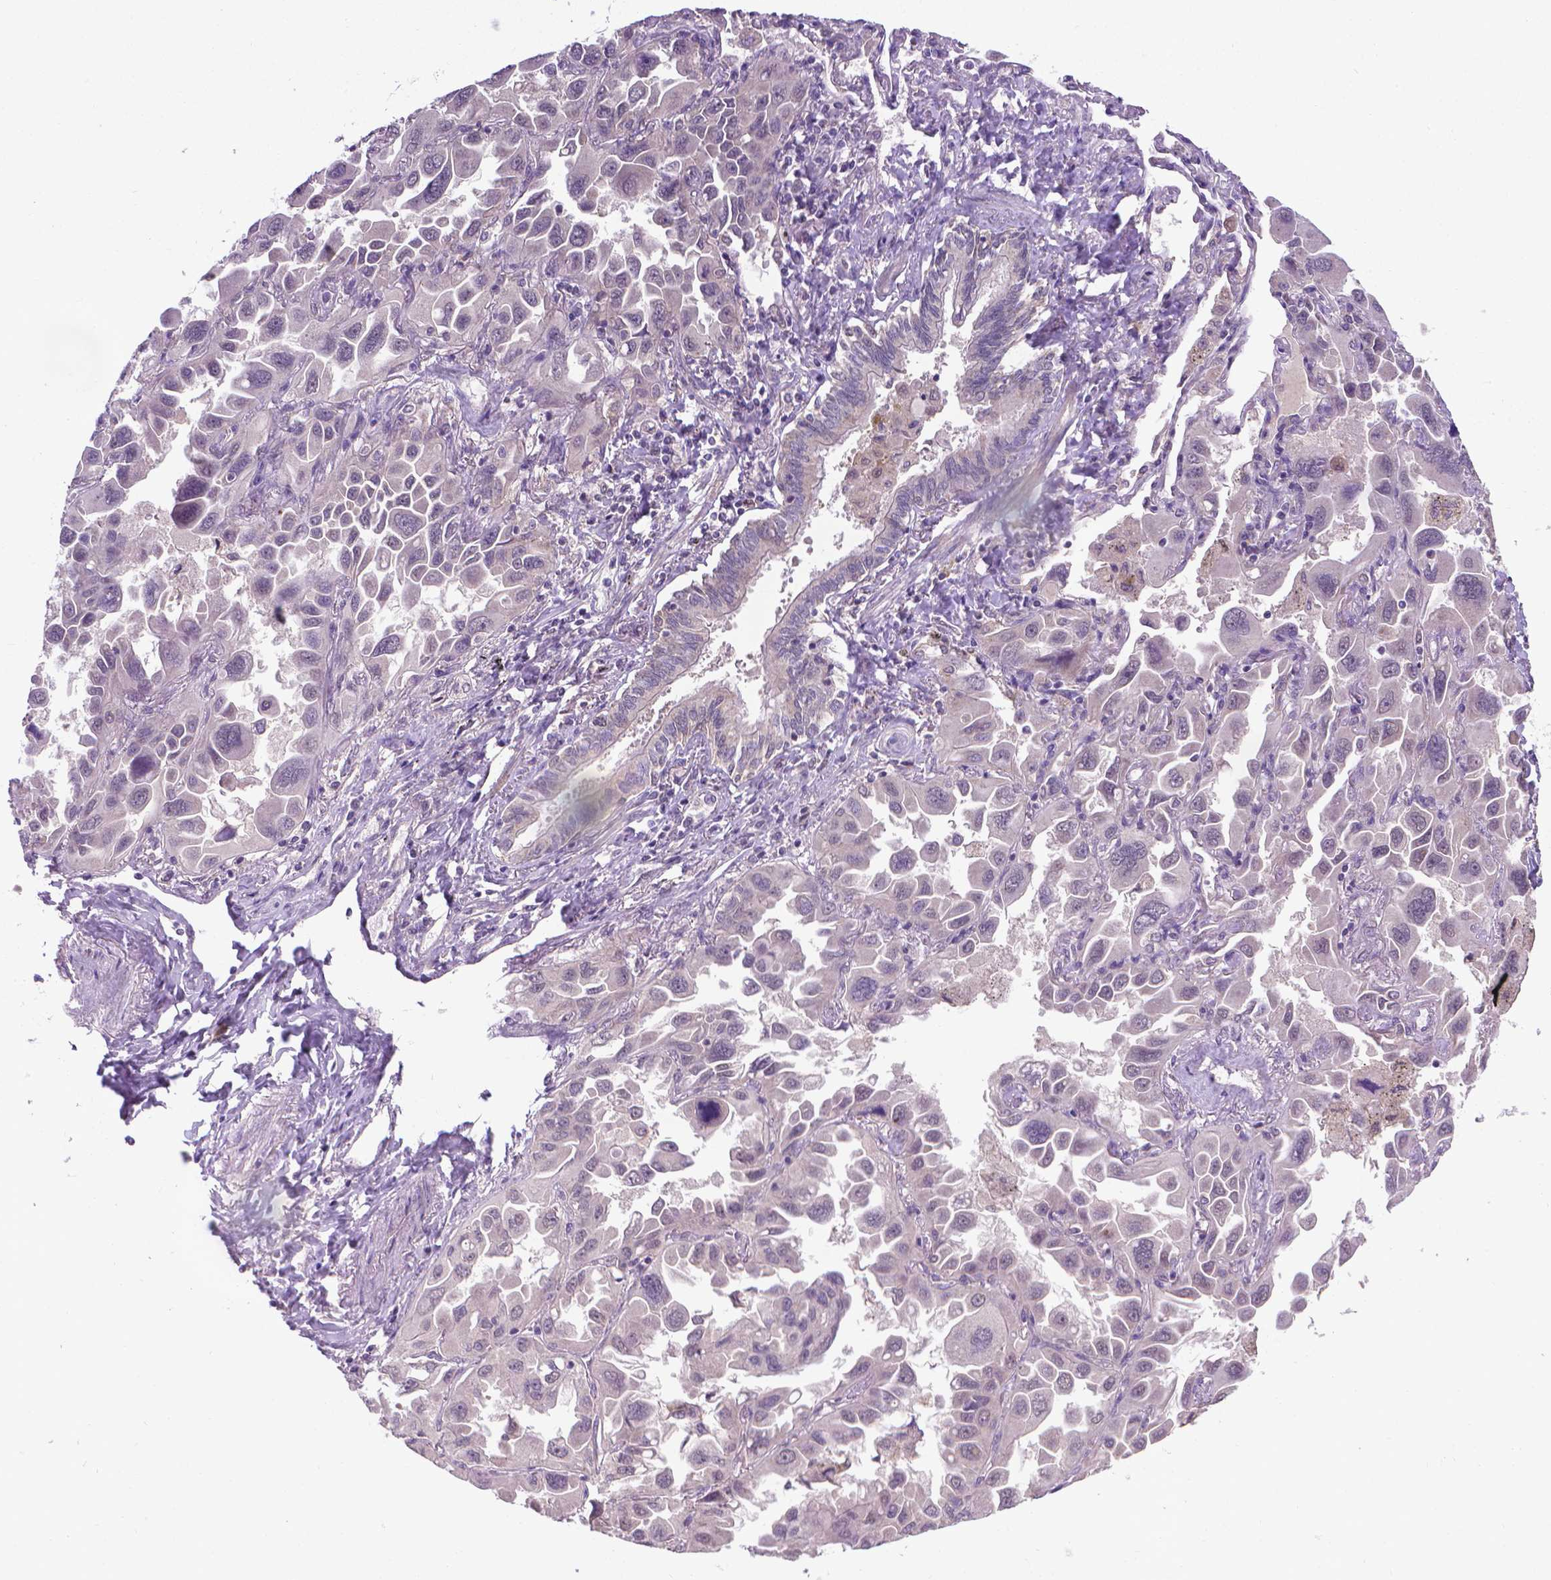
{"staining": {"intensity": "negative", "quantity": "none", "location": "none"}, "tissue": "lung cancer", "cell_type": "Tumor cells", "image_type": "cancer", "snomed": [{"axis": "morphology", "description": "Adenocarcinoma, NOS"}, {"axis": "topography", "description": "Lung"}], "caption": "Immunohistochemical staining of adenocarcinoma (lung) reveals no significant staining in tumor cells.", "gene": "GPR63", "patient": {"sex": "male", "age": 64}}